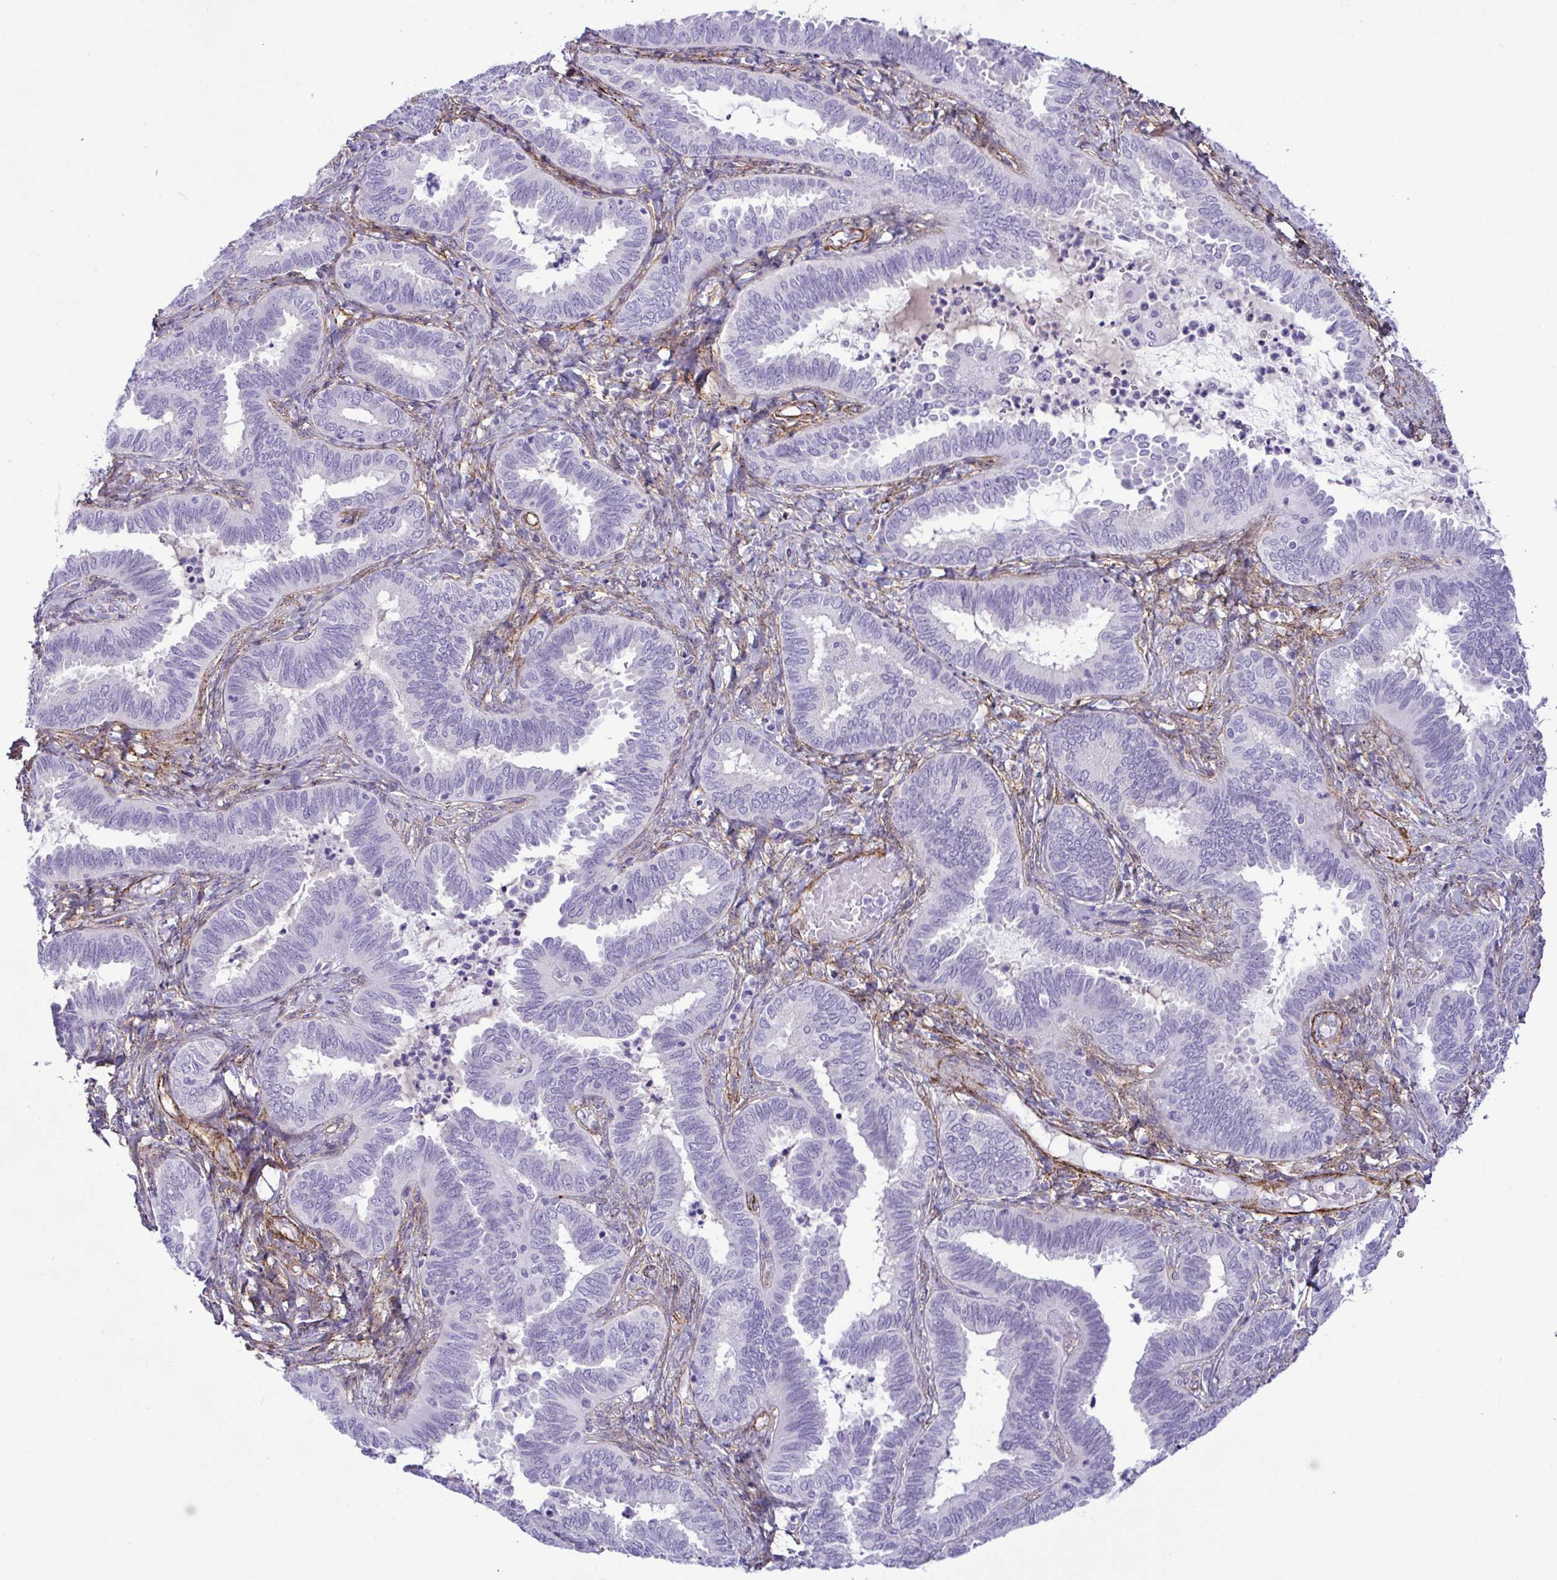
{"staining": {"intensity": "negative", "quantity": "none", "location": "none"}, "tissue": "ovarian cancer", "cell_type": "Tumor cells", "image_type": "cancer", "snomed": [{"axis": "morphology", "description": "Carcinoma, endometroid"}, {"axis": "topography", "description": "Ovary"}], "caption": "This is an immunohistochemistry (IHC) photomicrograph of human ovarian endometroid carcinoma. There is no expression in tumor cells.", "gene": "SYNPO2L", "patient": {"sex": "female", "age": 70}}